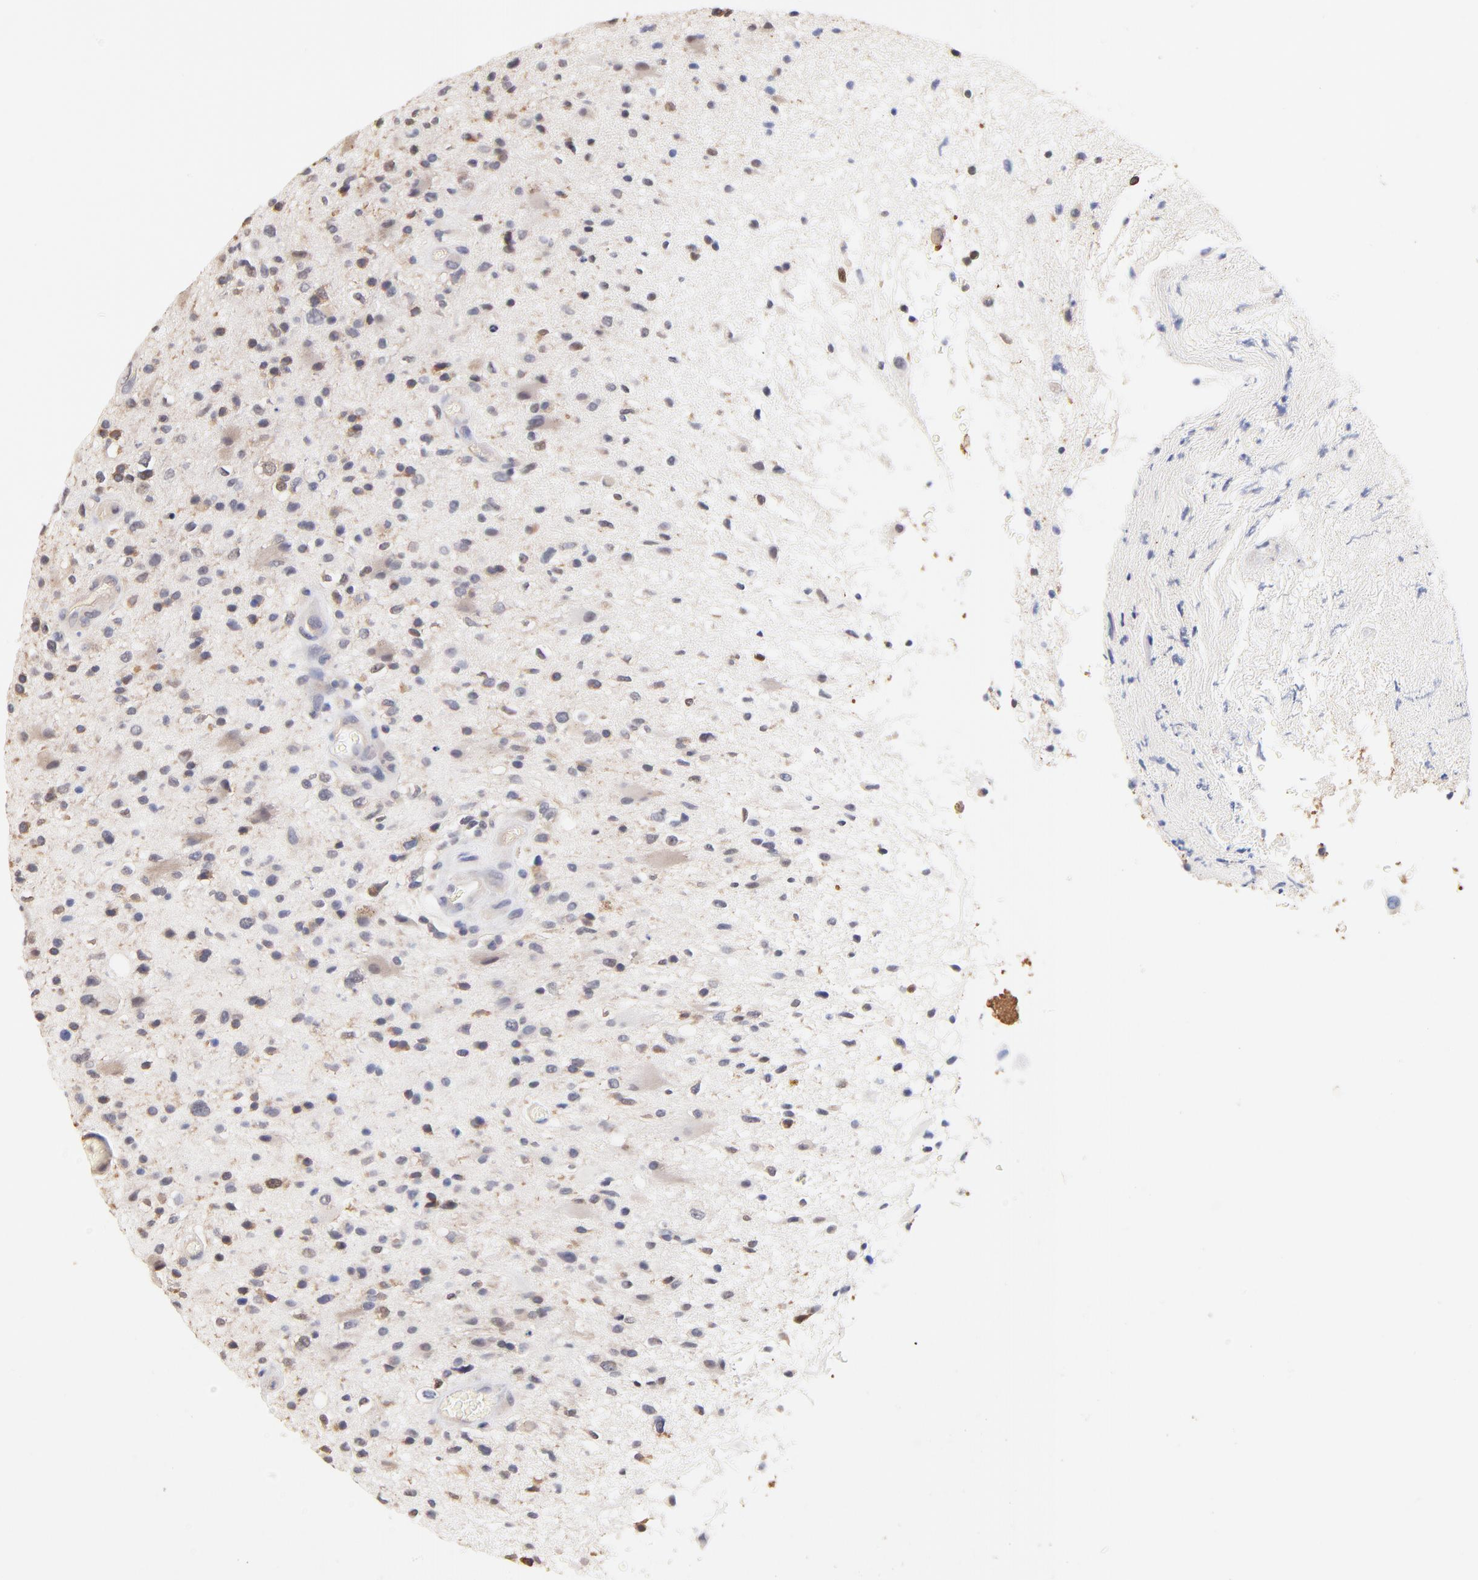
{"staining": {"intensity": "weak", "quantity": "<25%", "location": "cytoplasmic/membranous"}, "tissue": "glioma", "cell_type": "Tumor cells", "image_type": "cancer", "snomed": [{"axis": "morphology", "description": "Glioma, malignant, High grade"}, {"axis": "topography", "description": "Brain"}], "caption": "Tumor cells are negative for brown protein staining in malignant high-grade glioma.", "gene": "RIBC2", "patient": {"sex": "male", "age": 33}}